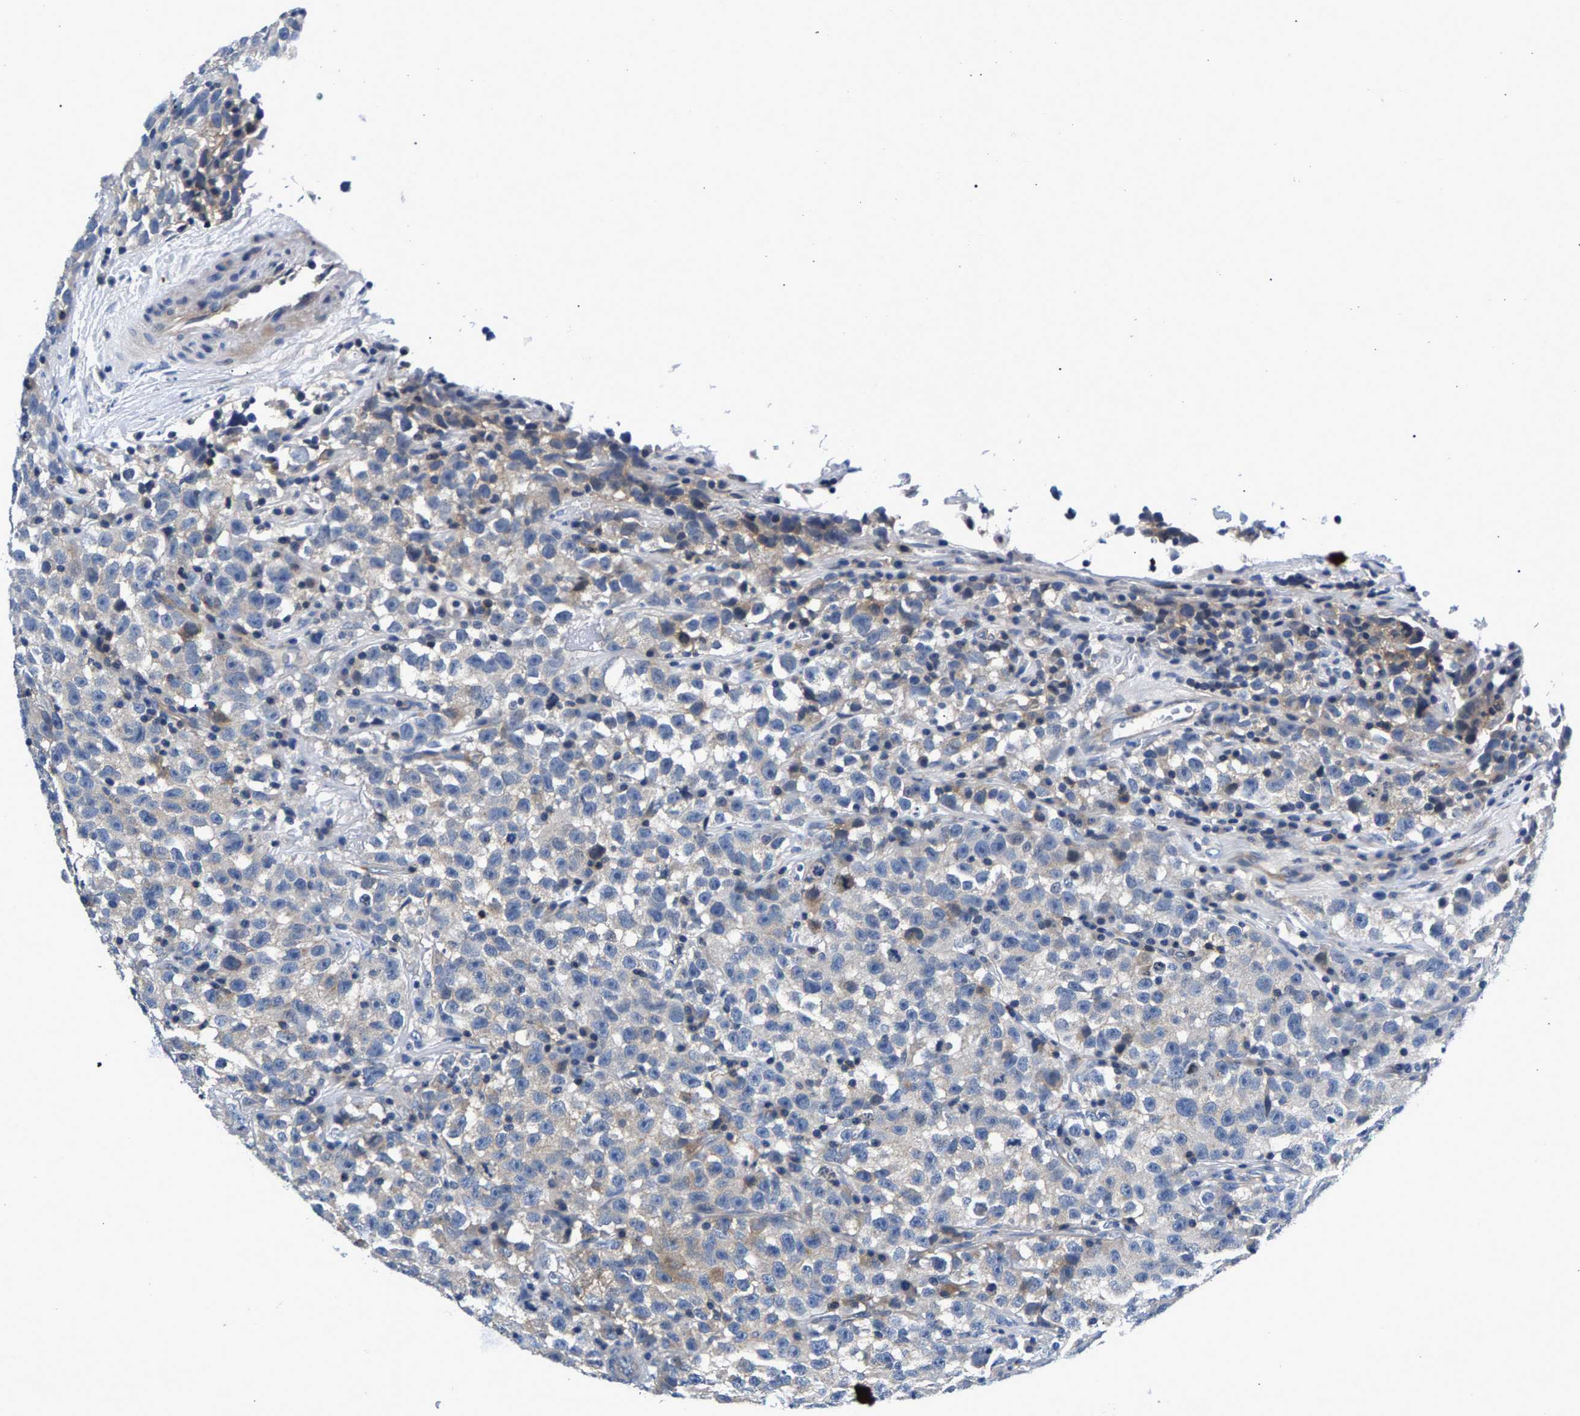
{"staining": {"intensity": "weak", "quantity": ">75%", "location": "cytoplasmic/membranous"}, "tissue": "testis cancer", "cell_type": "Tumor cells", "image_type": "cancer", "snomed": [{"axis": "morphology", "description": "Seminoma, NOS"}, {"axis": "topography", "description": "Testis"}], "caption": "High-power microscopy captured an immunohistochemistry micrograph of testis seminoma, revealing weak cytoplasmic/membranous staining in approximately >75% of tumor cells. Immunohistochemistry stains the protein in brown and the nuclei are stained blue.", "gene": "P2RY4", "patient": {"sex": "male", "age": 22}}